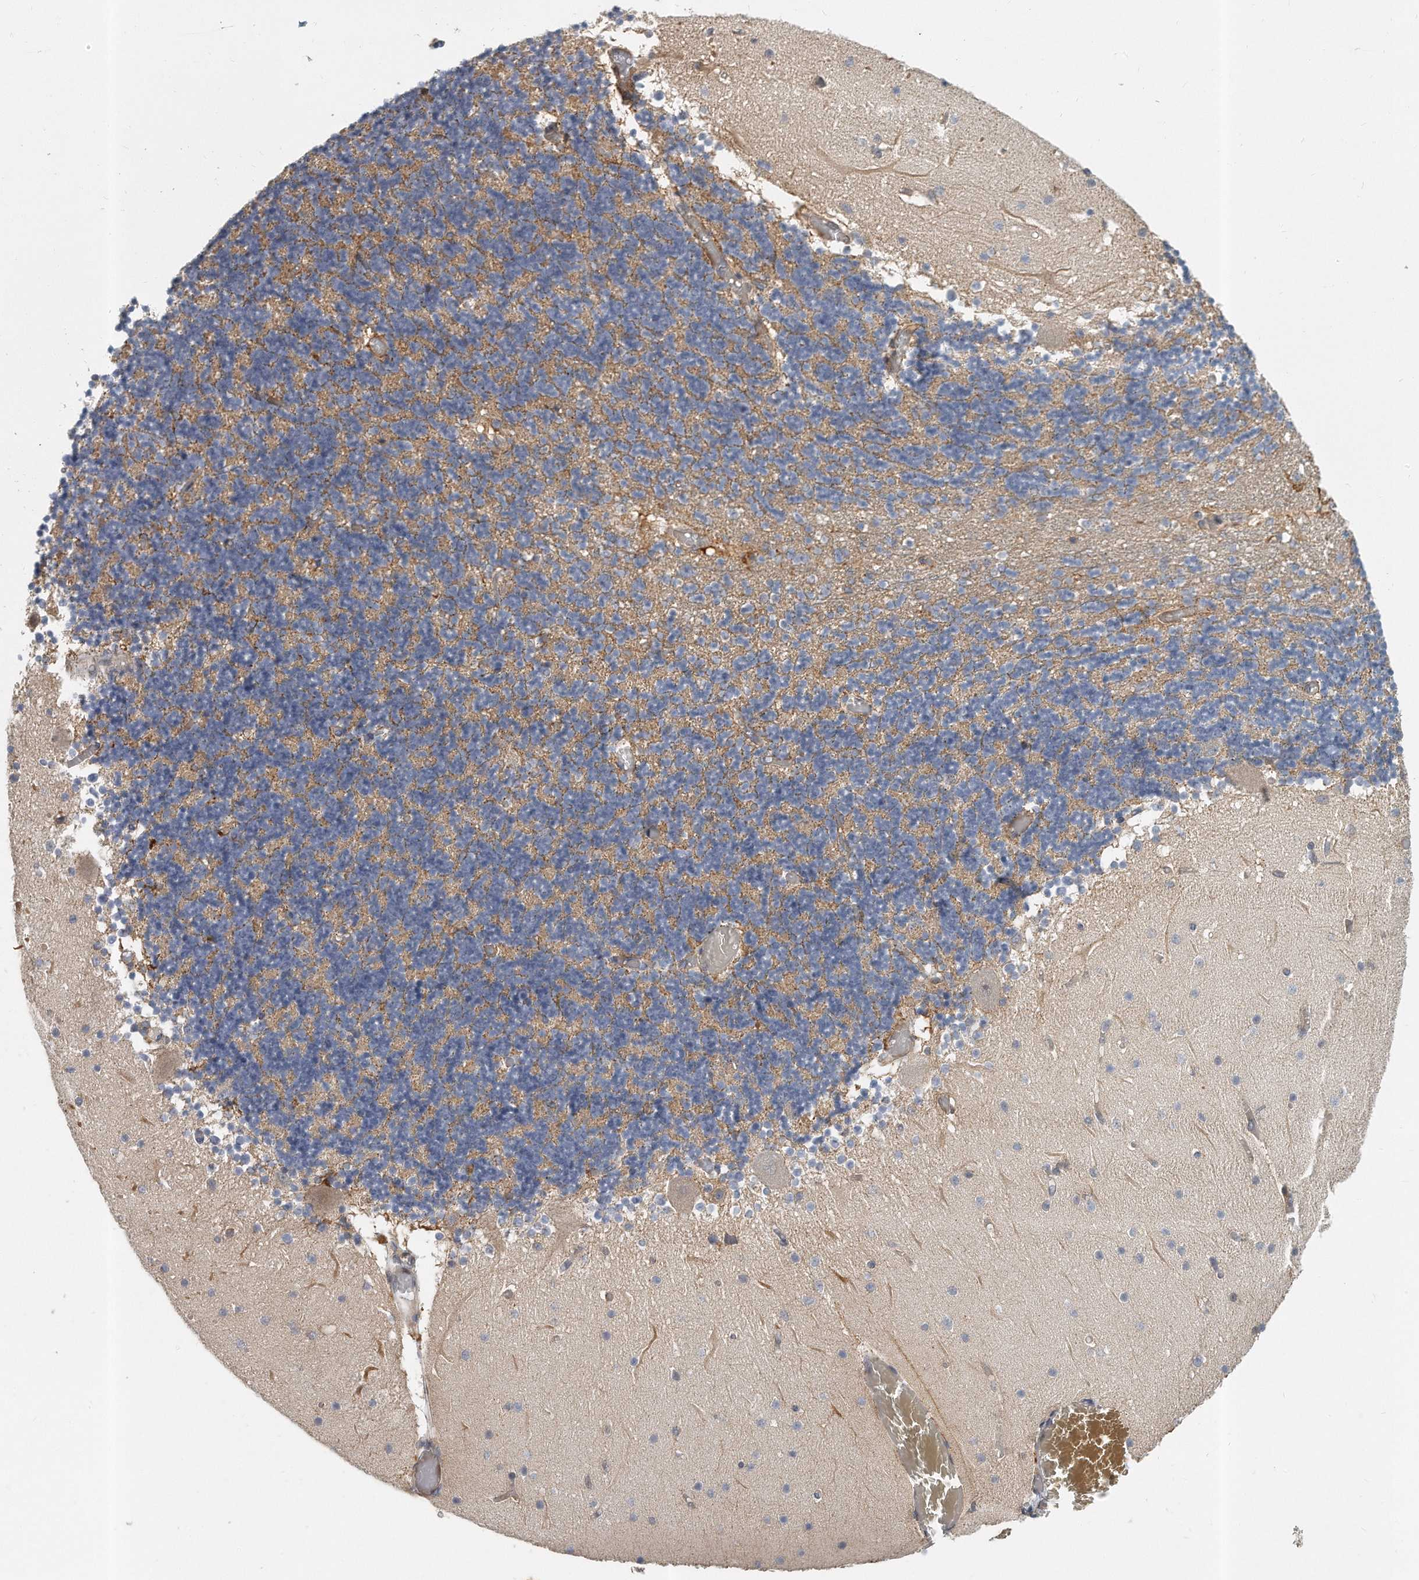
{"staining": {"intensity": "weak", "quantity": "25%-75%", "location": "cytoplasmic/membranous"}, "tissue": "cerebellum", "cell_type": "Cells in granular layer", "image_type": "normal", "snomed": [{"axis": "morphology", "description": "Normal tissue, NOS"}, {"axis": "topography", "description": "Cerebellum"}], "caption": "Cerebellum stained for a protein reveals weak cytoplasmic/membranous positivity in cells in granular layer. Using DAB (brown) and hematoxylin (blue) stains, captured at high magnification using brightfield microscopy.", "gene": "PCDH8", "patient": {"sex": "female", "age": 28}}